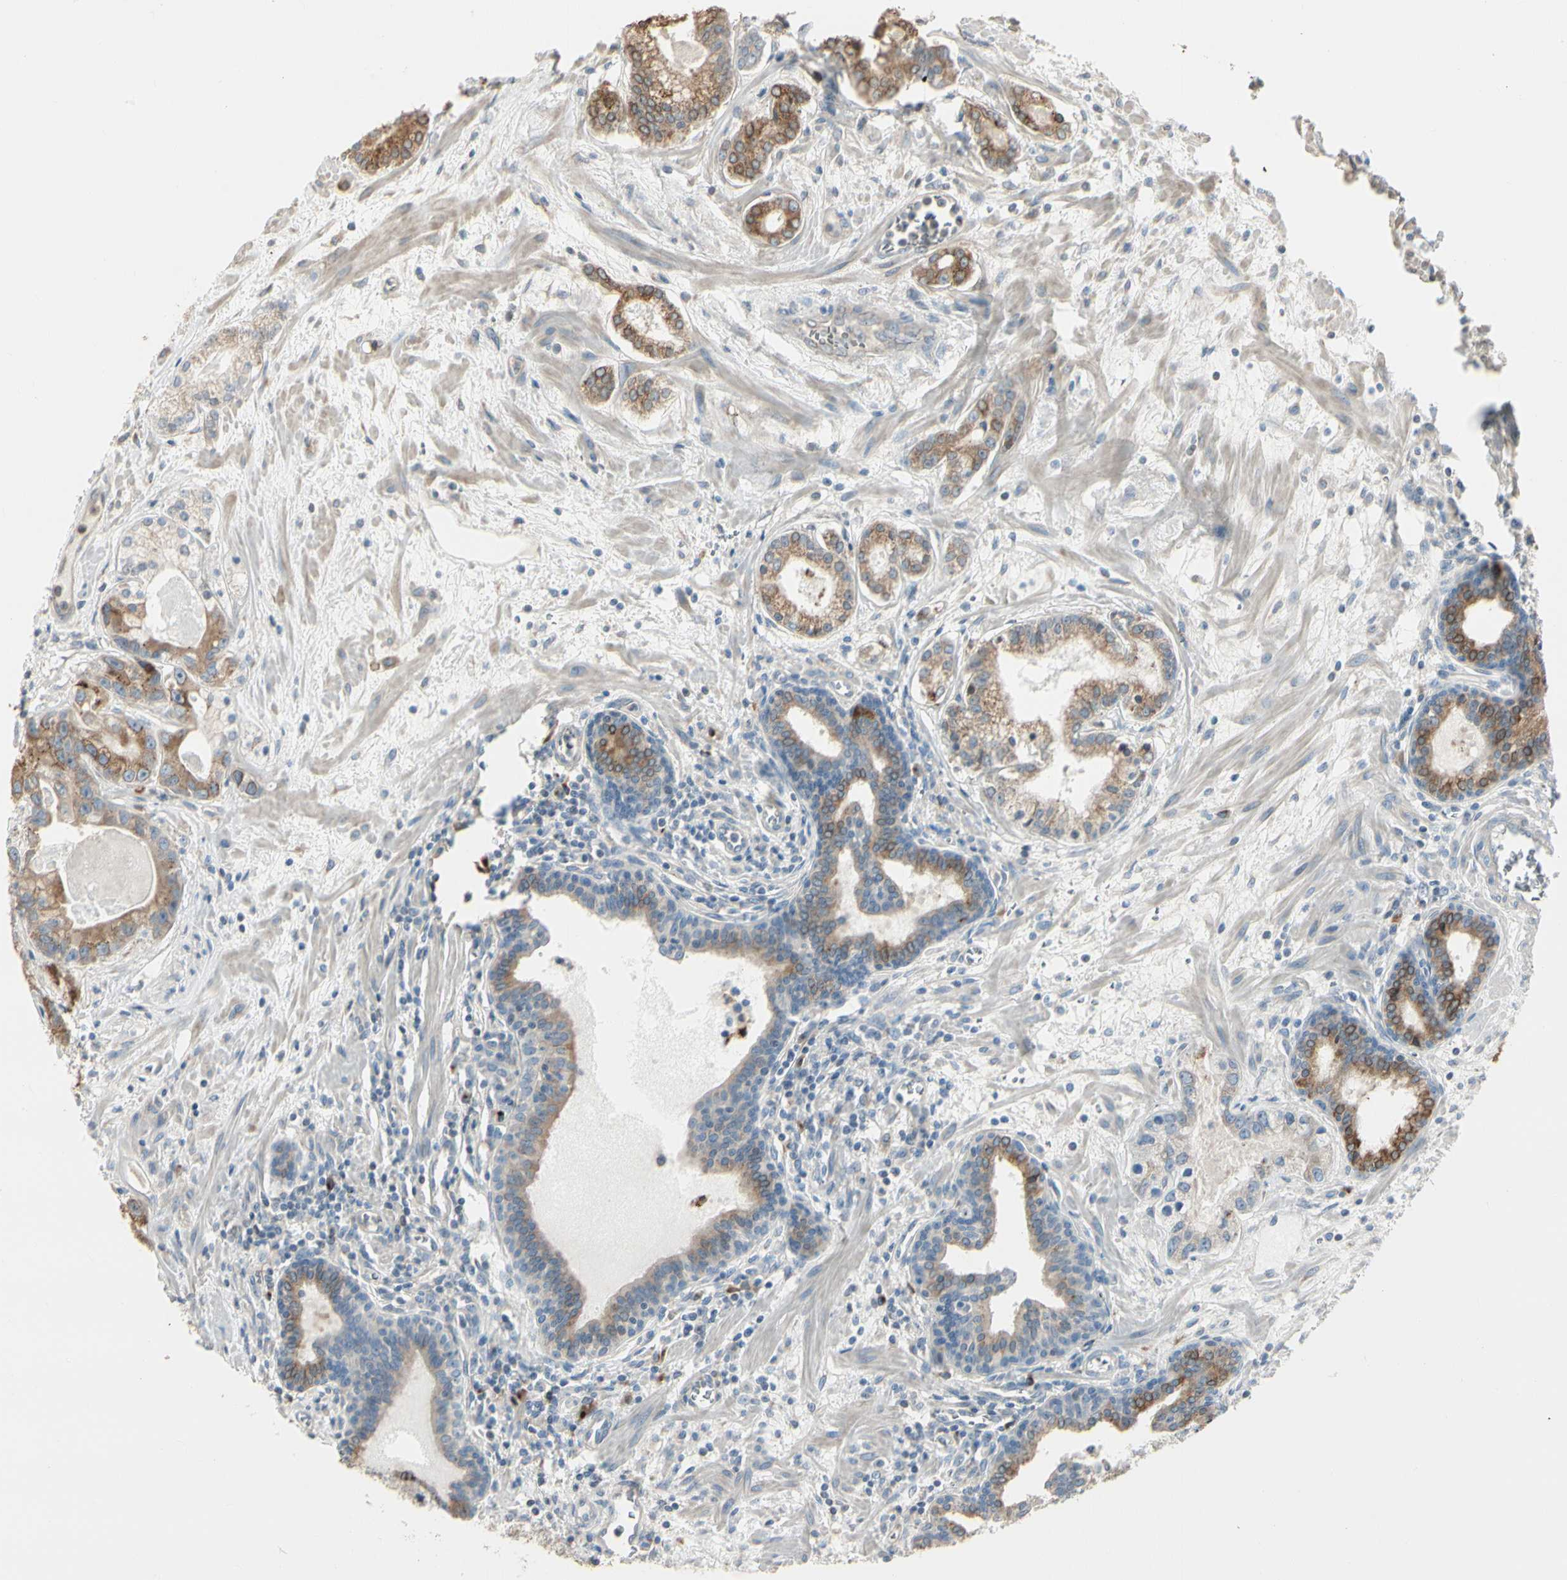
{"staining": {"intensity": "moderate", "quantity": ">75%", "location": "cytoplasmic/membranous"}, "tissue": "prostate cancer", "cell_type": "Tumor cells", "image_type": "cancer", "snomed": [{"axis": "morphology", "description": "Adenocarcinoma, Low grade"}, {"axis": "topography", "description": "Prostate"}], "caption": "Immunohistochemistry (IHC) (DAB (3,3'-diaminobenzidine)) staining of prostate cancer shows moderate cytoplasmic/membranous protein positivity in approximately >75% of tumor cells.", "gene": "NUCB2", "patient": {"sex": "male", "age": 59}}